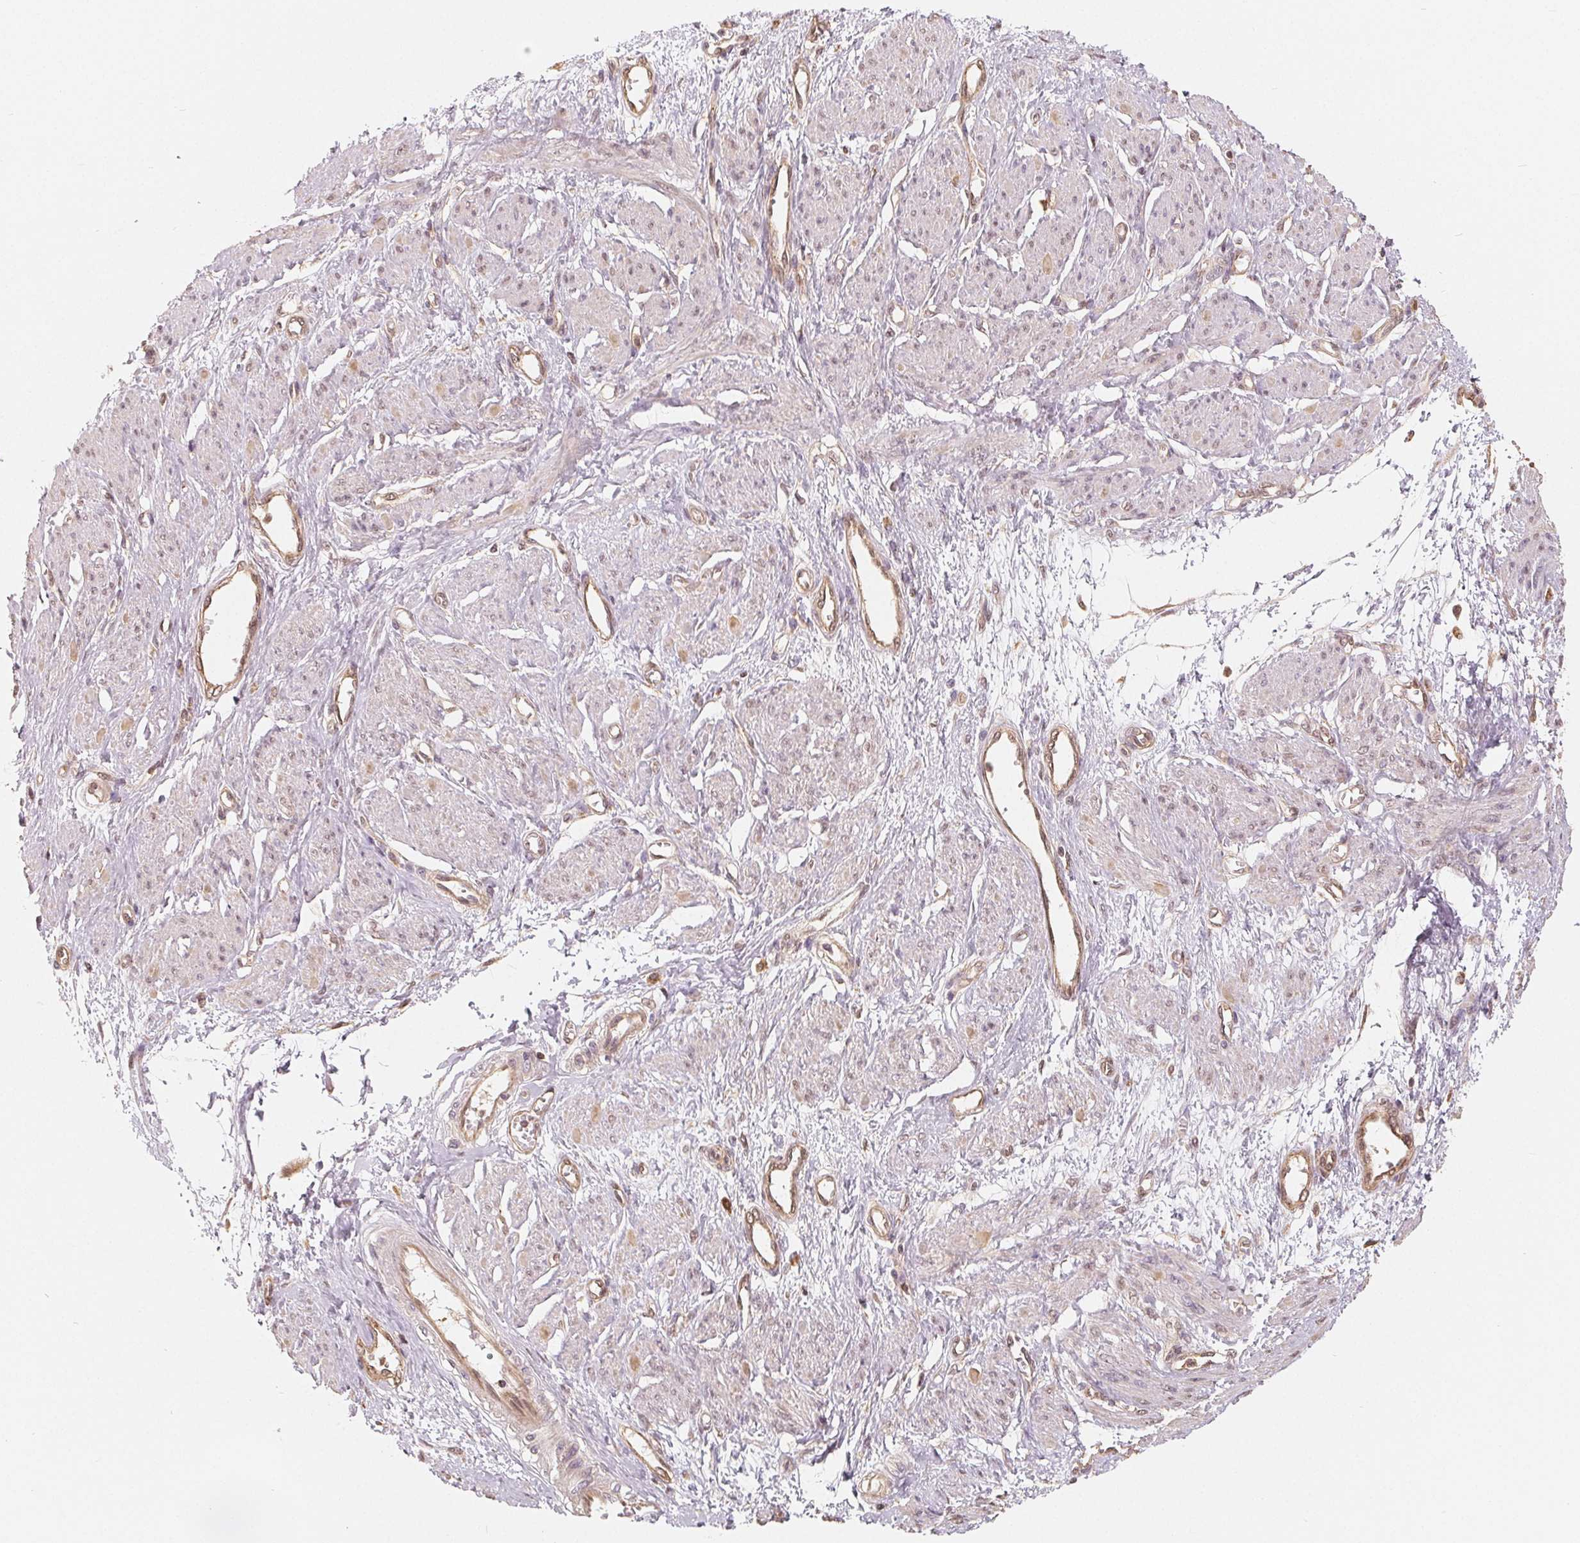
{"staining": {"intensity": "weak", "quantity": "25%-75%", "location": "nuclear"}, "tissue": "smooth muscle", "cell_type": "Smooth muscle cells", "image_type": "normal", "snomed": [{"axis": "morphology", "description": "Normal tissue, NOS"}, {"axis": "topography", "description": "Smooth muscle"}, {"axis": "topography", "description": "Uterus"}], "caption": "IHC micrograph of normal smooth muscle stained for a protein (brown), which exhibits low levels of weak nuclear staining in approximately 25%-75% of smooth muscle cells.", "gene": "GUSB", "patient": {"sex": "female", "age": 39}}